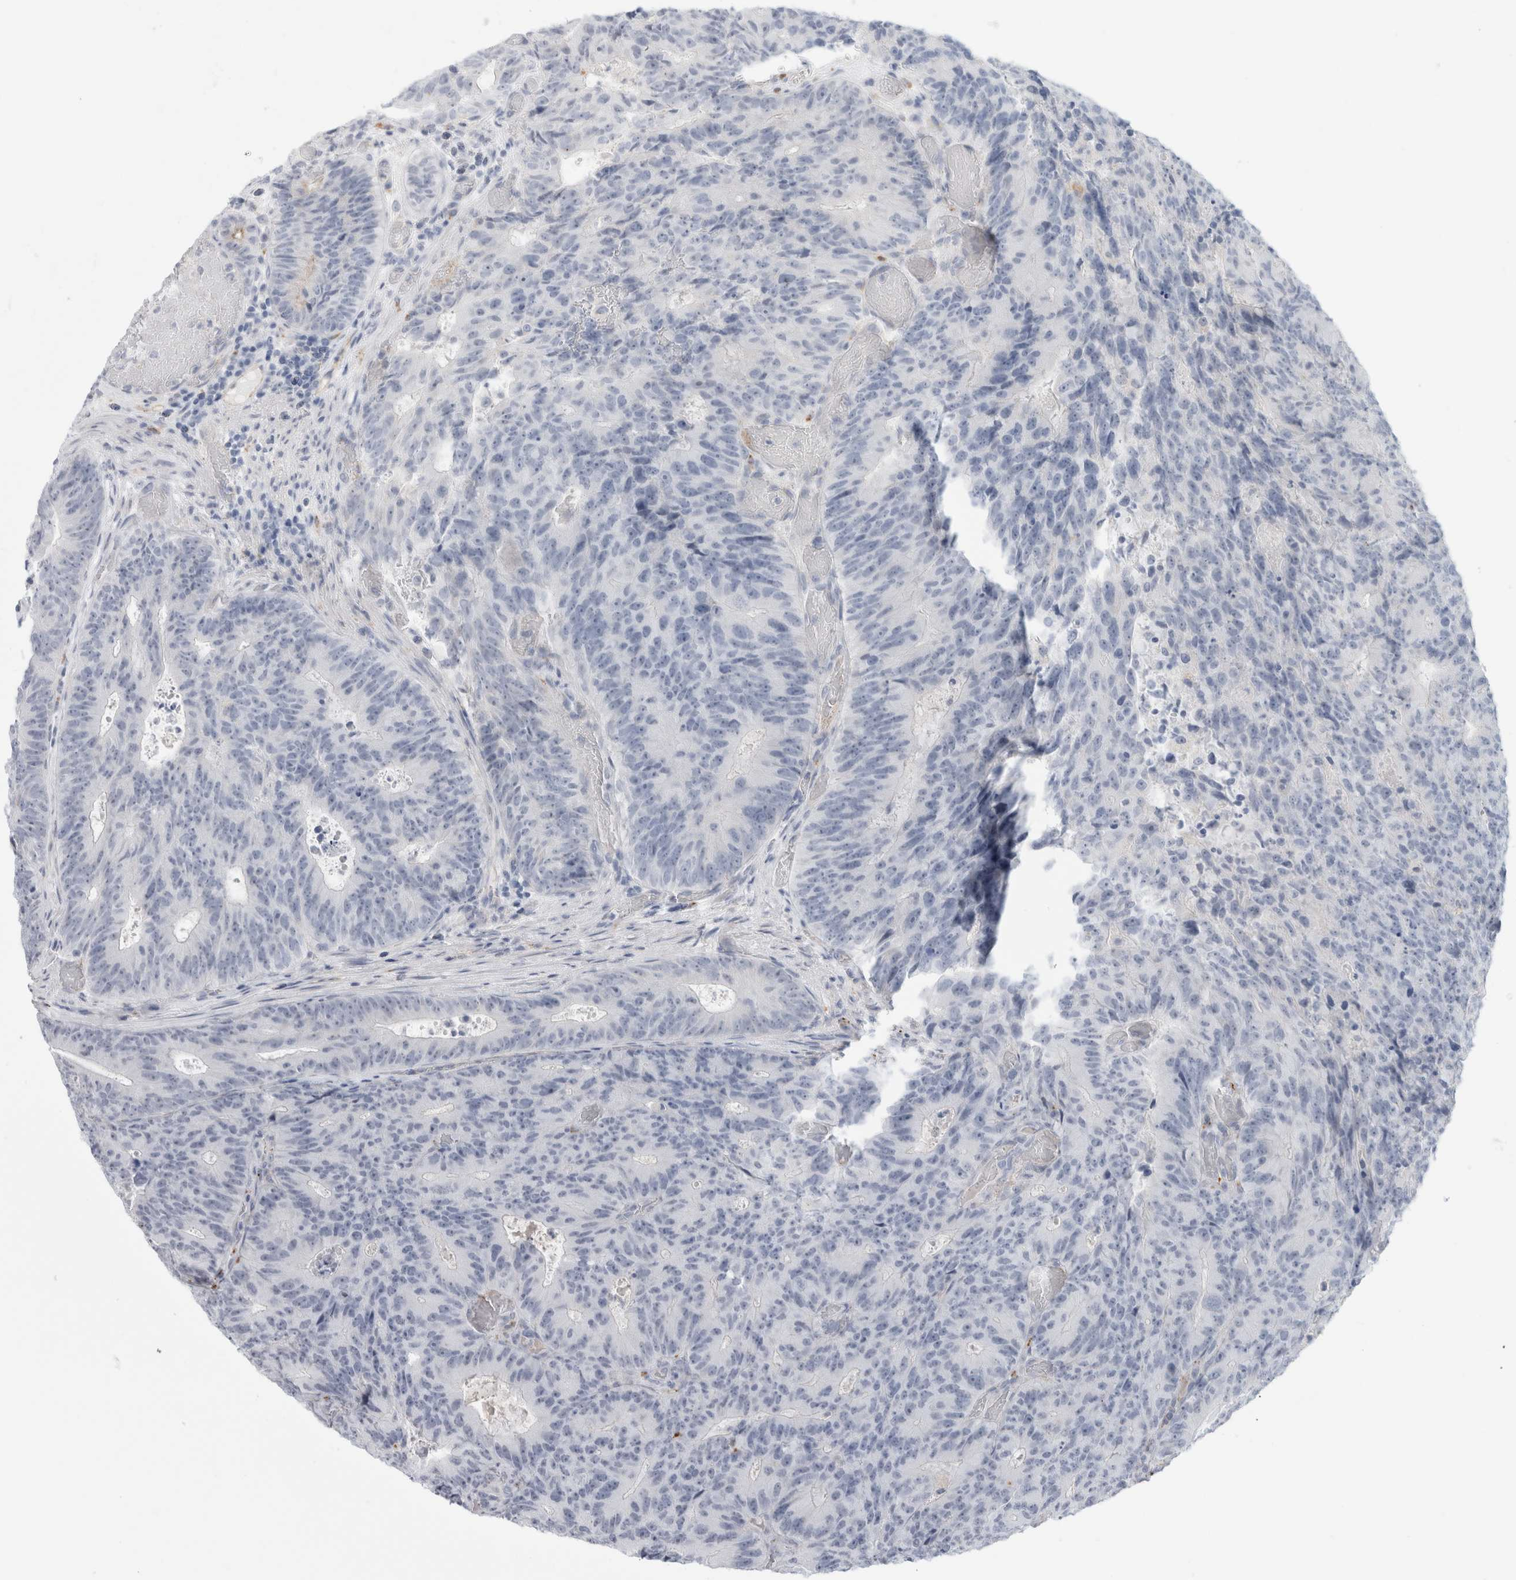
{"staining": {"intensity": "negative", "quantity": "none", "location": "none"}, "tissue": "colorectal cancer", "cell_type": "Tumor cells", "image_type": "cancer", "snomed": [{"axis": "morphology", "description": "Adenocarcinoma, NOS"}, {"axis": "topography", "description": "Colon"}], "caption": "DAB (3,3'-diaminobenzidine) immunohistochemical staining of colorectal adenocarcinoma demonstrates no significant positivity in tumor cells.", "gene": "ANKMY1", "patient": {"sex": "male", "age": 87}}